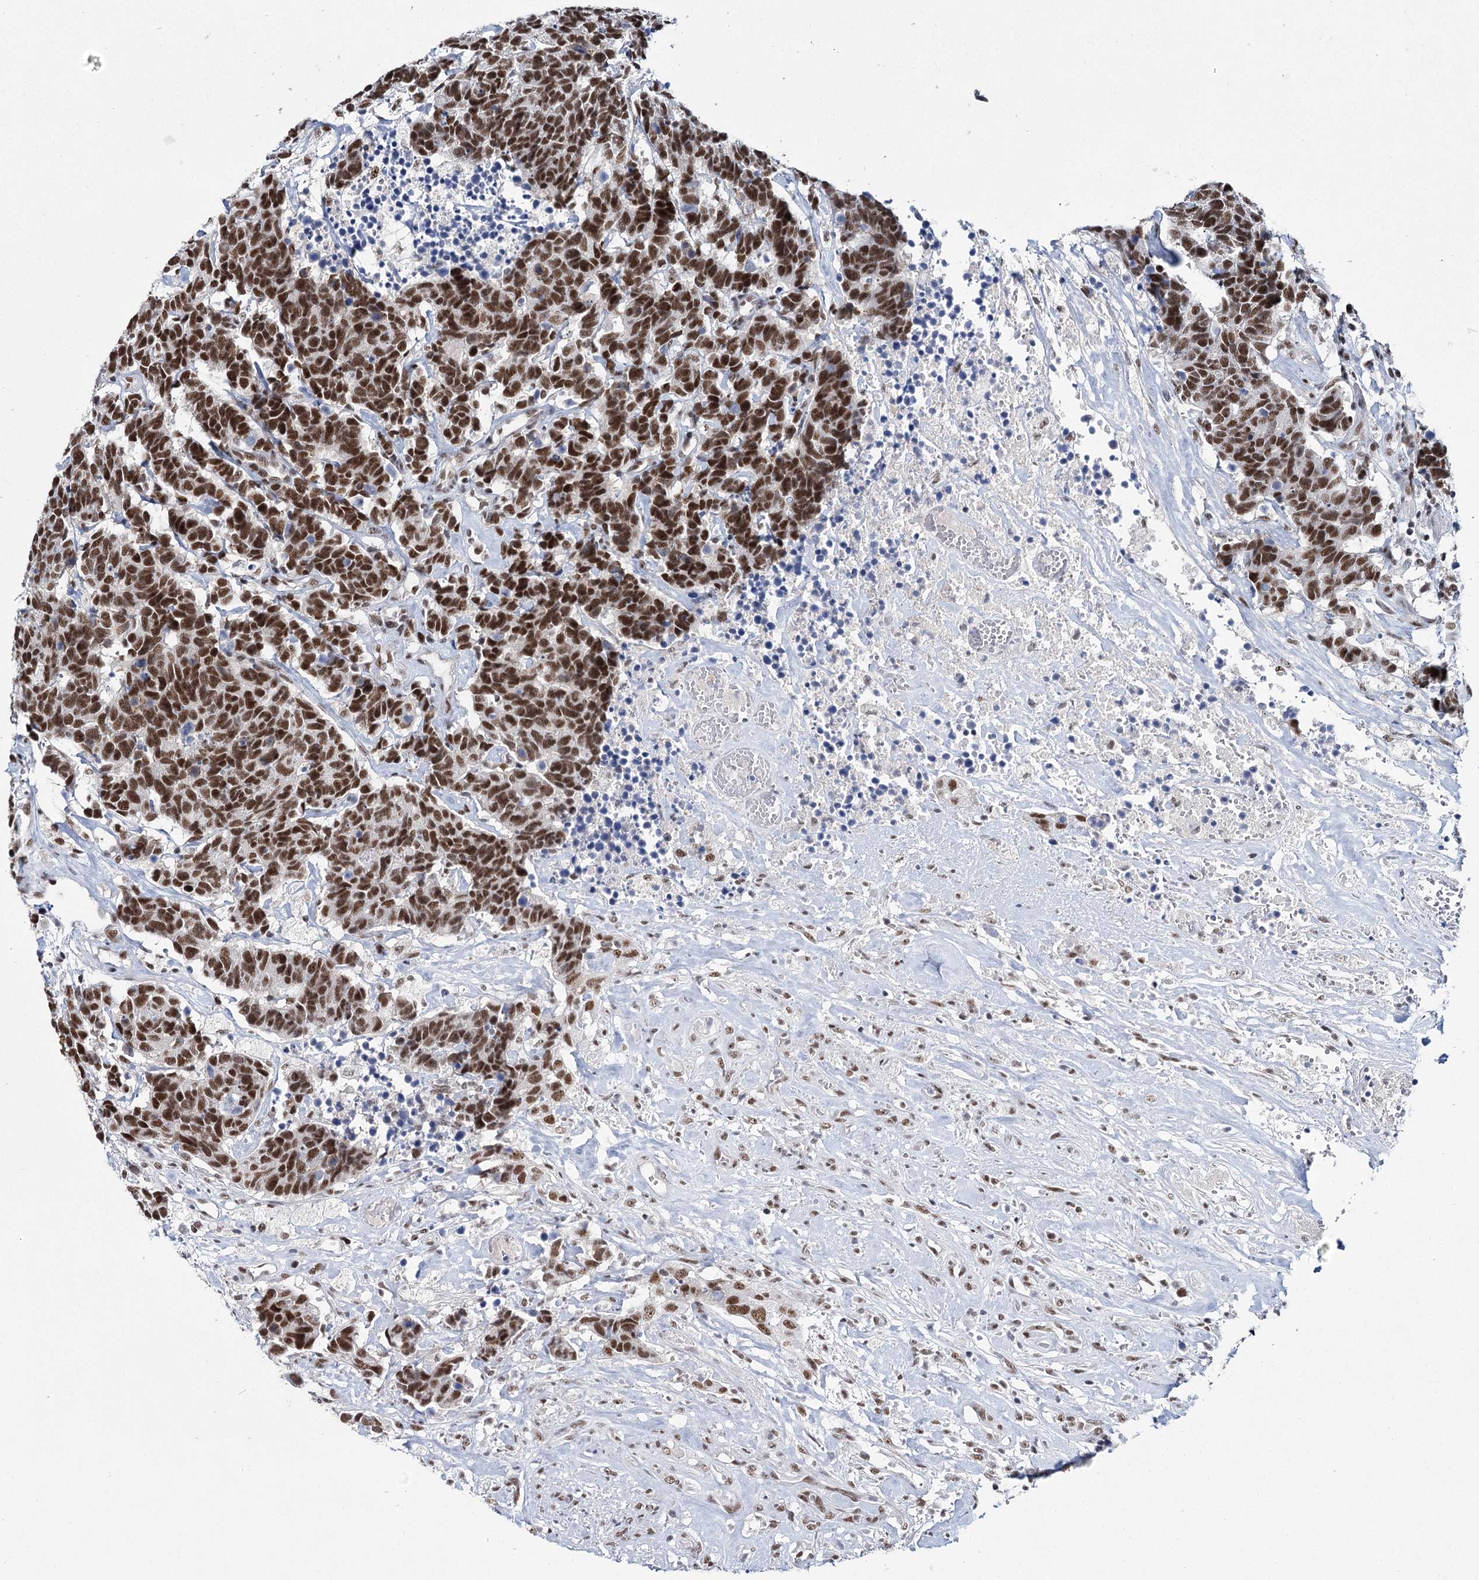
{"staining": {"intensity": "strong", "quantity": ">75%", "location": "nuclear"}, "tissue": "carcinoid", "cell_type": "Tumor cells", "image_type": "cancer", "snomed": [{"axis": "morphology", "description": "Carcinoma, NOS"}, {"axis": "morphology", "description": "Carcinoid, malignant, NOS"}, {"axis": "topography", "description": "Urinary bladder"}], "caption": "A high-resolution micrograph shows IHC staining of carcinoma, which displays strong nuclear staining in approximately >75% of tumor cells.", "gene": "SCAF8", "patient": {"sex": "male", "age": 57}}